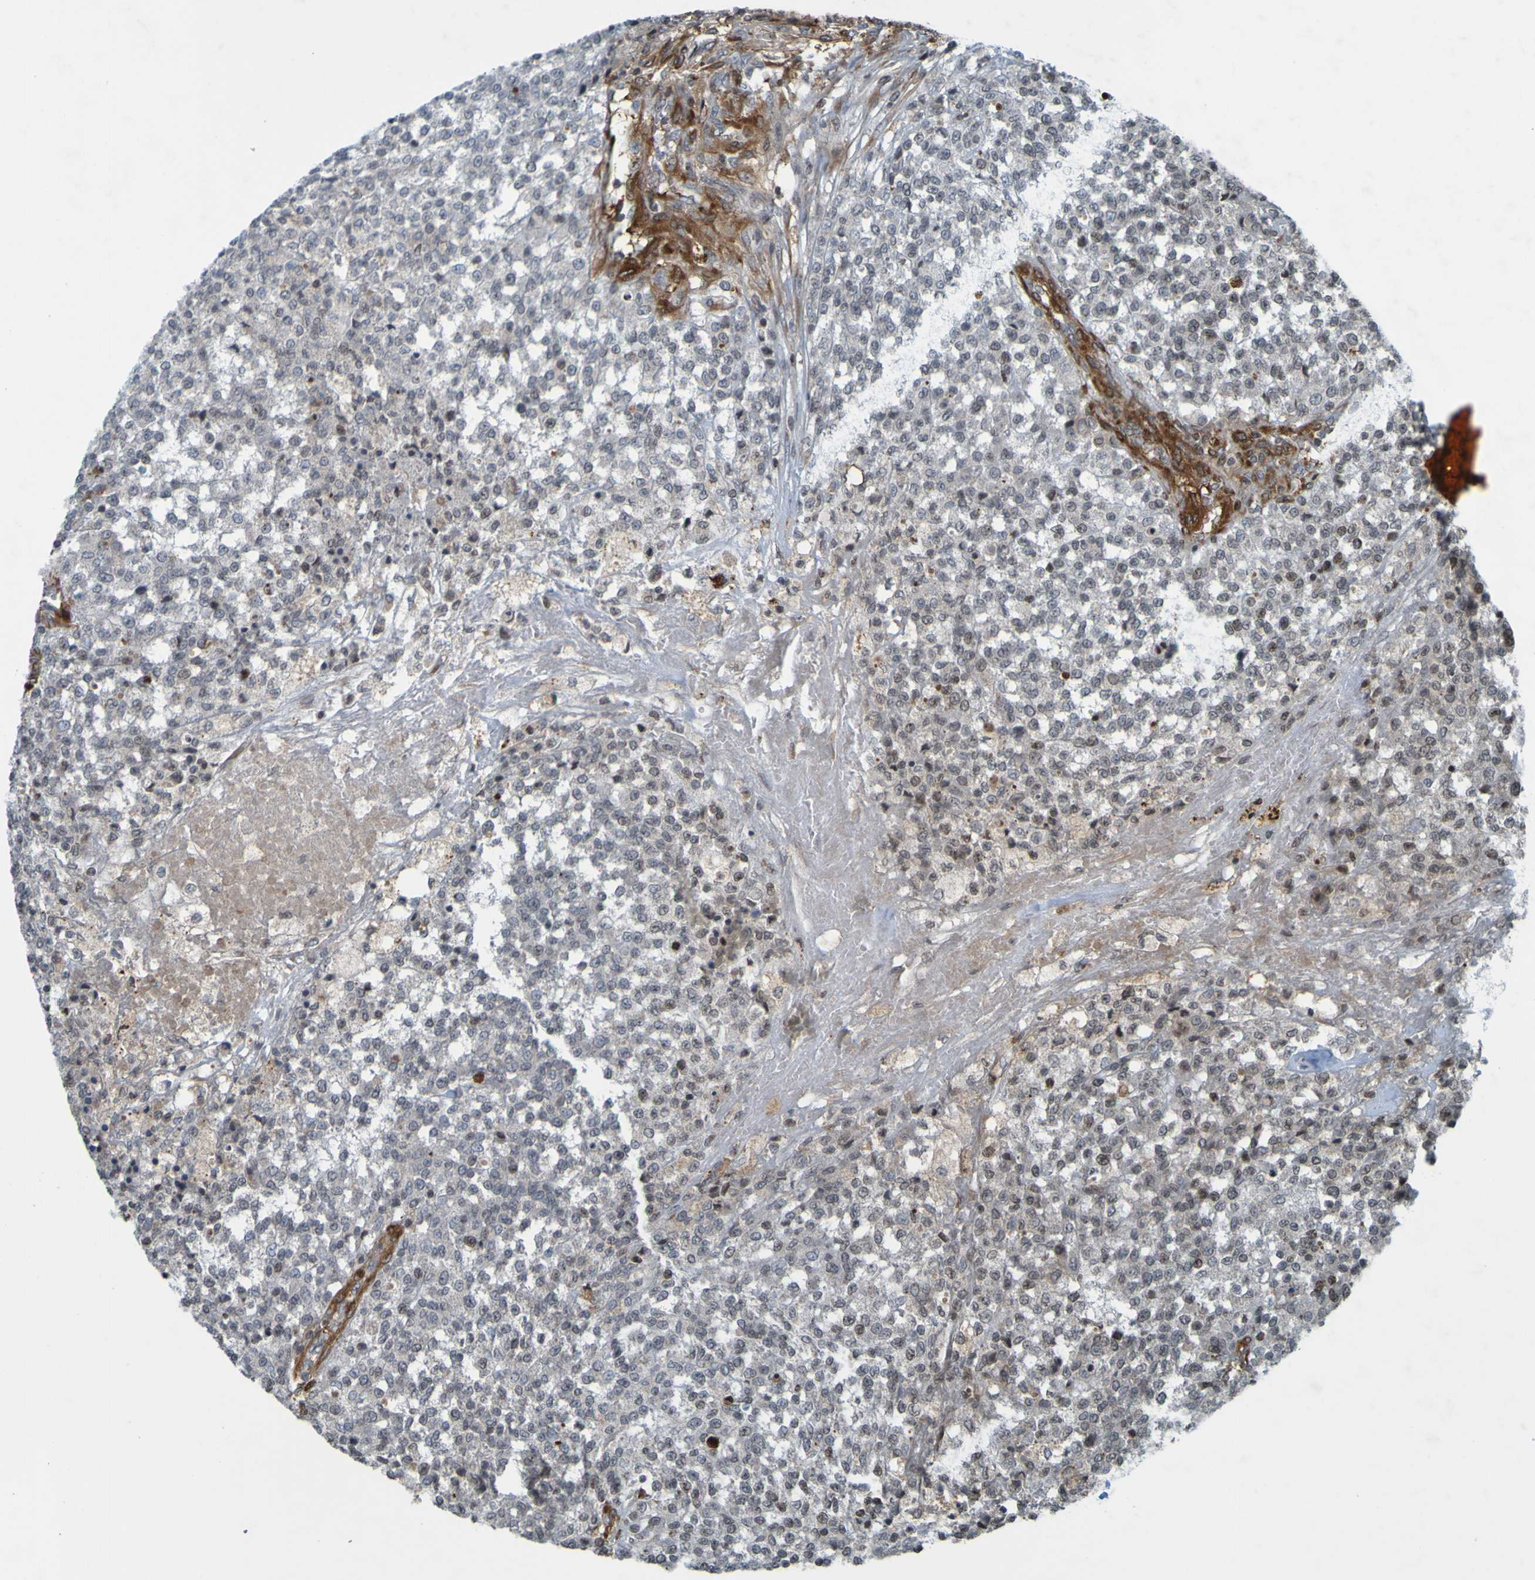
{"staining": {"intensity": "negative", "quantity": "none", "location": "none"}, "tissue": "testis cancer", "cell_type": "Tumor cells", "image_type": "cancer", "snomed": [{"axis": "morphology", "description": "Seminoma, NOS"}, {"axis": "topography", "description": "Testis"}], "caption": "Tumor cells are negative for protein expression in human testis seminoma.", "gene": "GUCY1A1", "patient": {"sex": "male", "age": 59}}